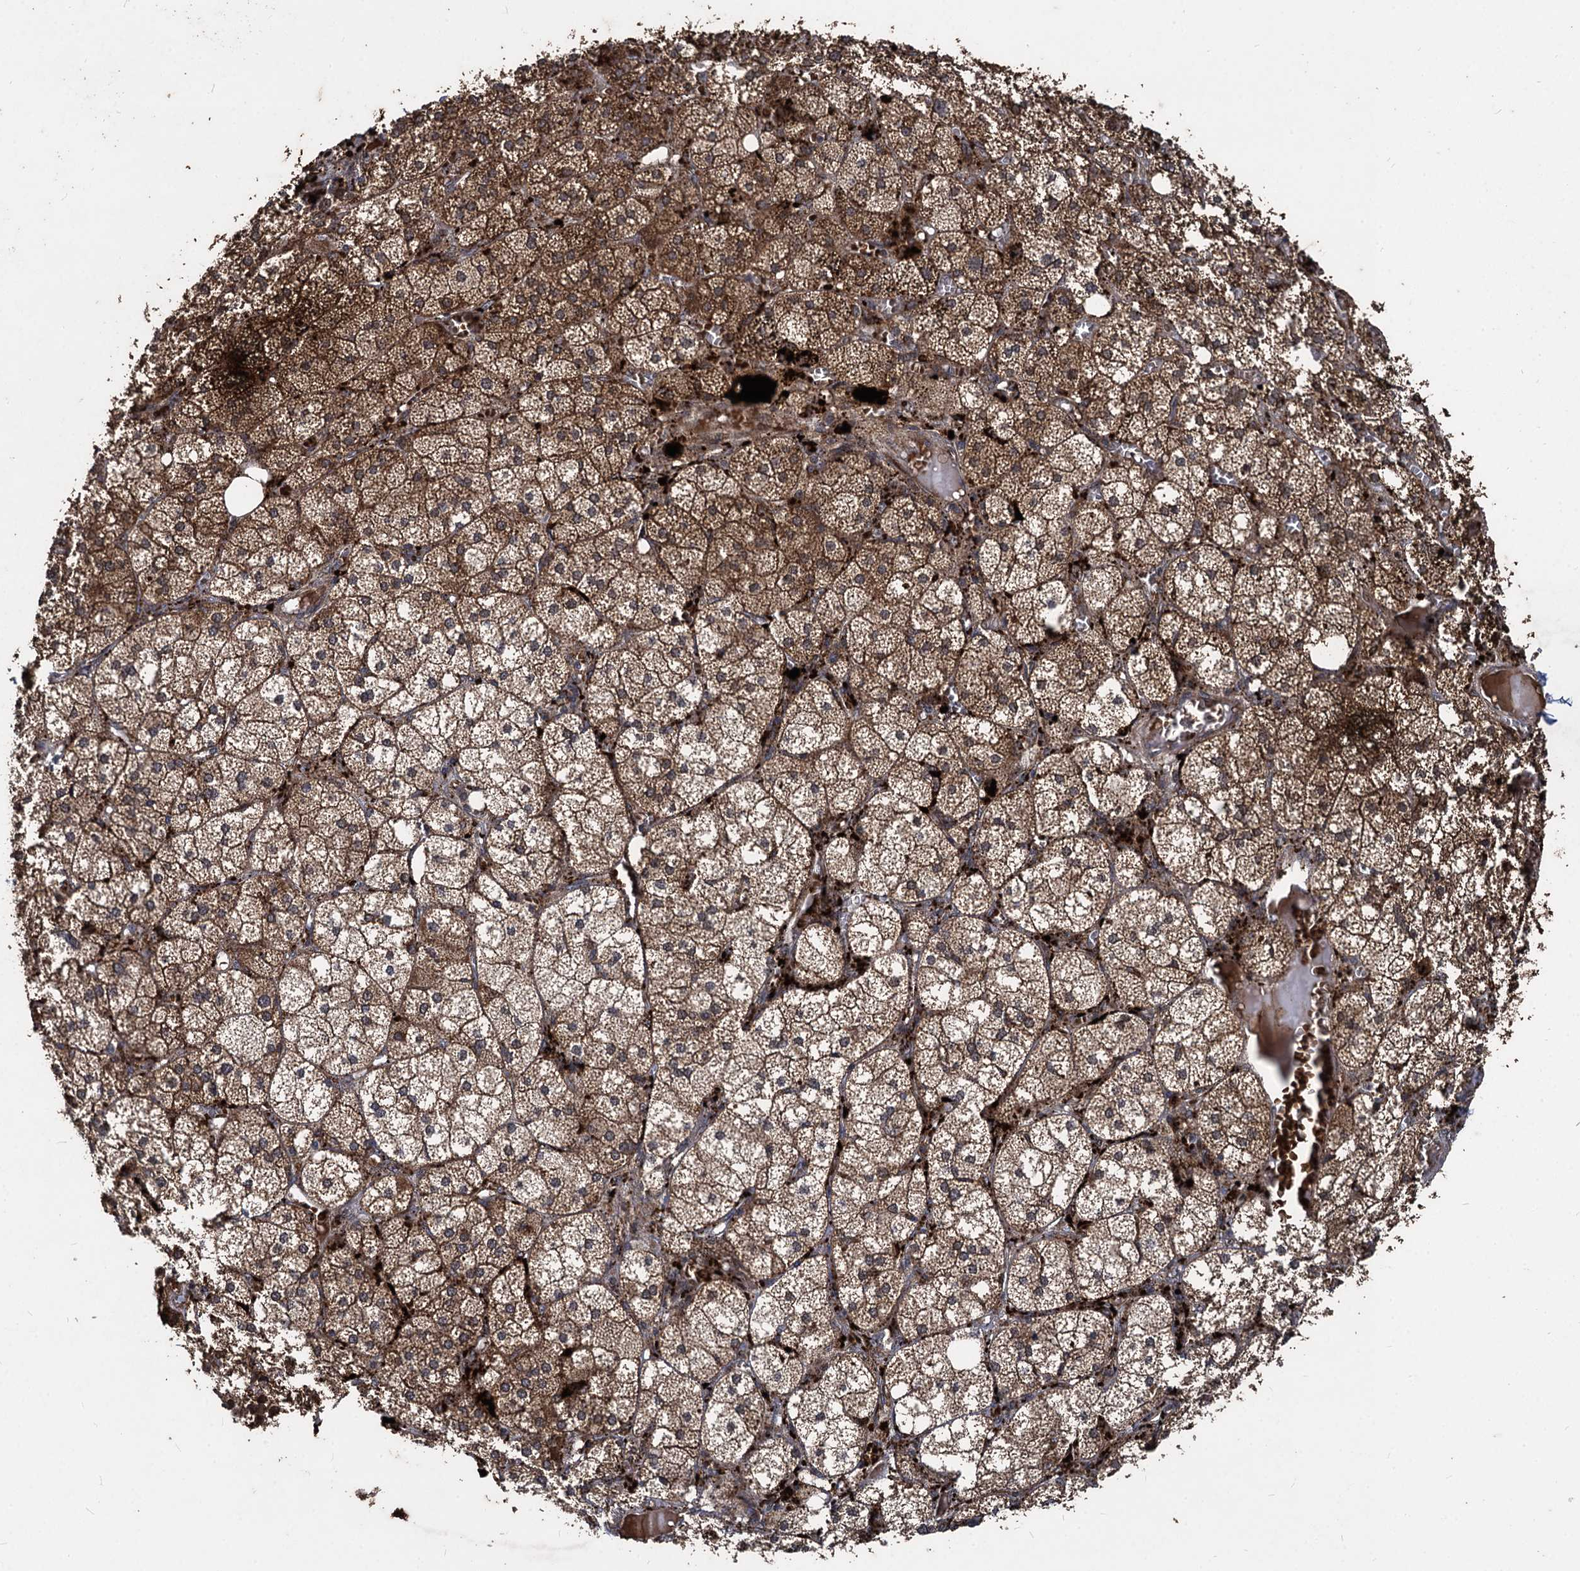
{"staining": {"intensity": "moderate", "quantity": ">75%", "location": "cytoplasmic/membranous"}, "tissue": "adrenal gland", "cell_type": "Glandular cells", "image_type": "normal", "snomed": [{"axis": "morphology", "description": "Normal tissue, NOS"}, {"axis": "topography", "description": "Adrenal gland"}], "caption": "Immunohistochemistry (IHC) (DAB) staining of normal human adrenal gland reveals moderate cytoplasmic/membranous protein expression in approximately >75% of glandular cells.", "gene": "BCL2L2", "patient": {"sex": "female", "age": 61}}